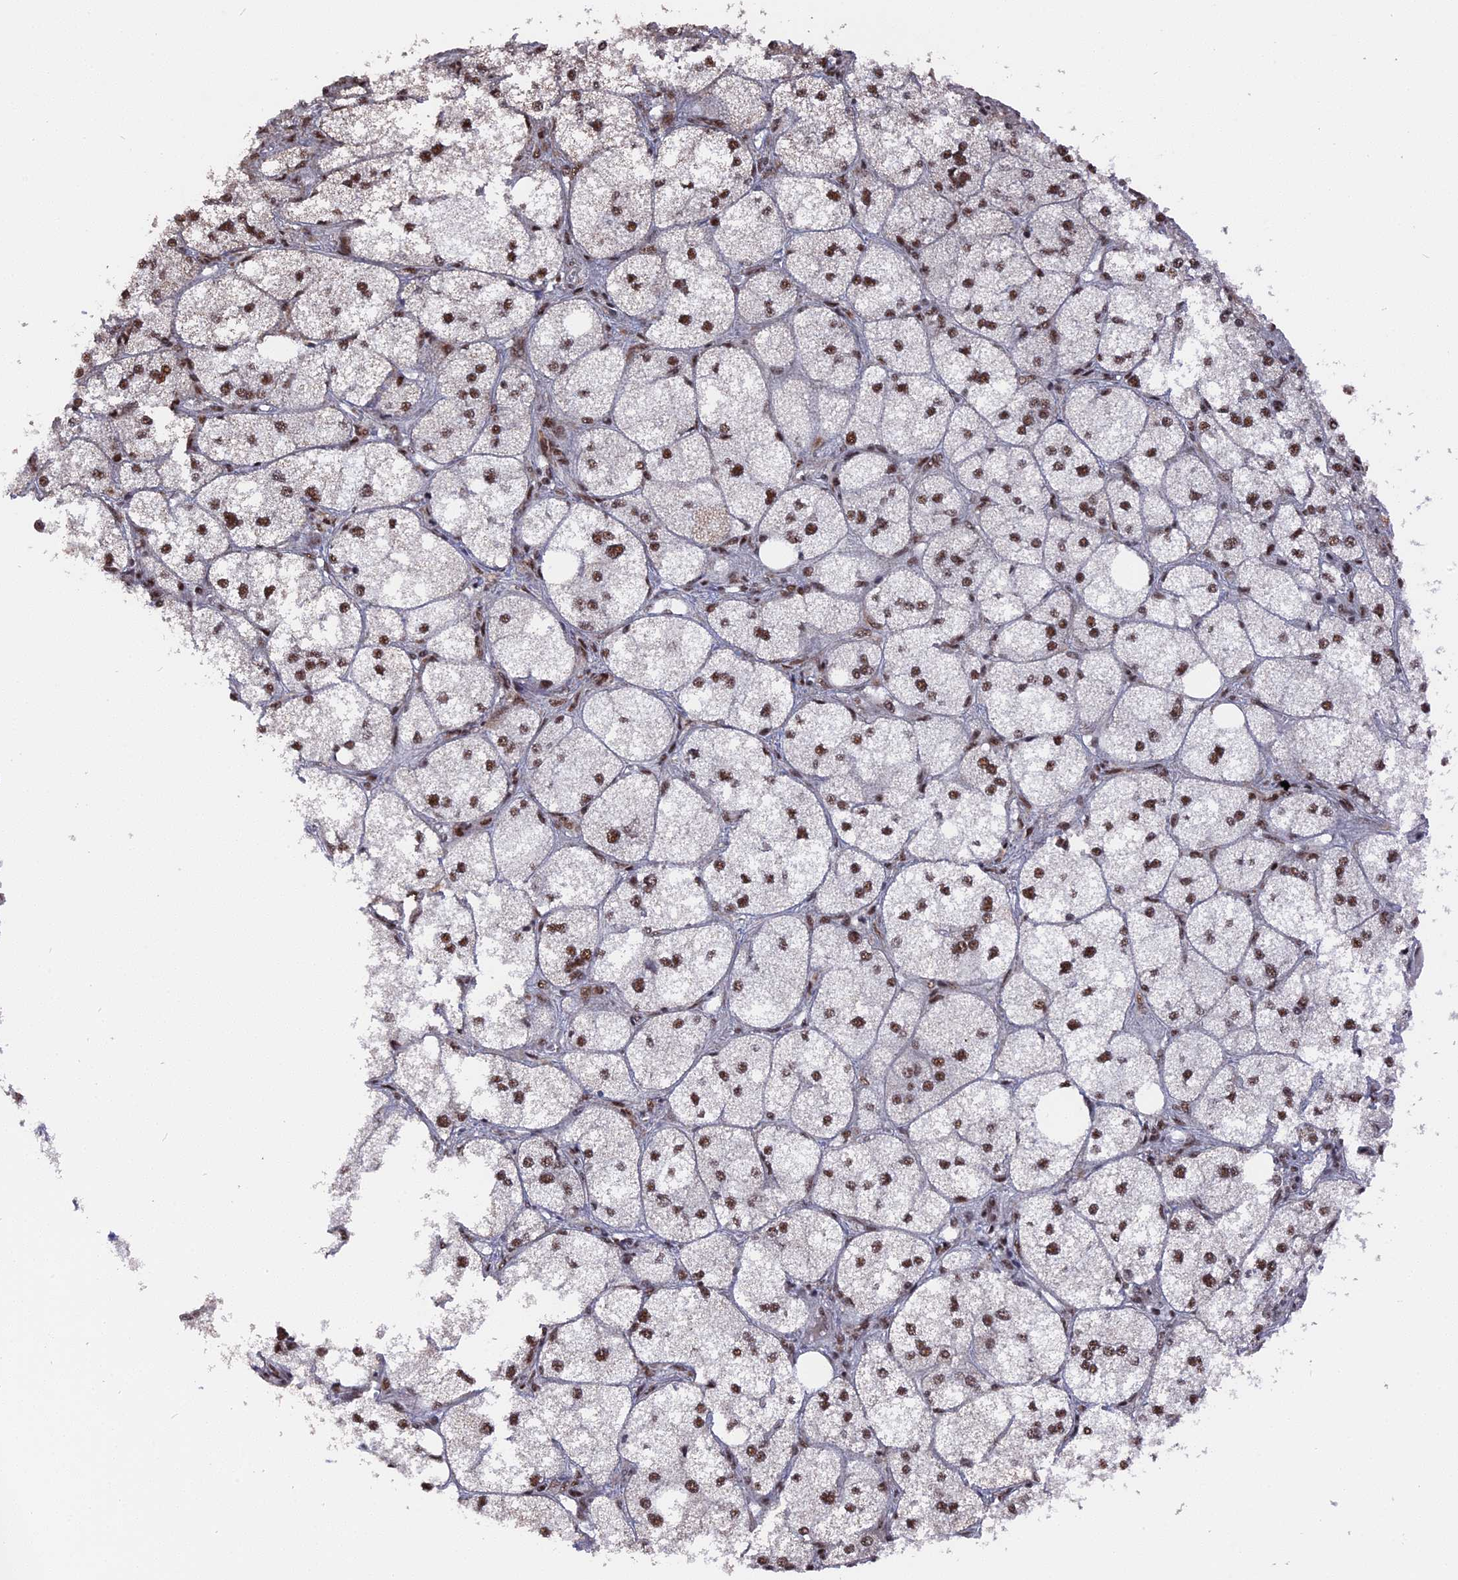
{"staining": {"intensity": "strong", "quantity": ">75%", "location": "nuclear"}, "tissue": "adrenal gland", "cell_type": "Glandular cells", "image_type": "normal", "snomed": [{"axis": "morphology", "description": "Normal tissue, NOS"}, {"axis": "topography", "description": "Adrenal gland"}], "caption": "DAB immunohistochemical staining of benign adrenal gland shows strong nuclear protein positivity in about >75% of glandular cells. The protein is stained brown, and the nuclei are stained in blue (DAB IHC with brightfield microscopy, high magnification).", "gene": "SF3A2", "patient": {"sex": "female", "age": 61}}